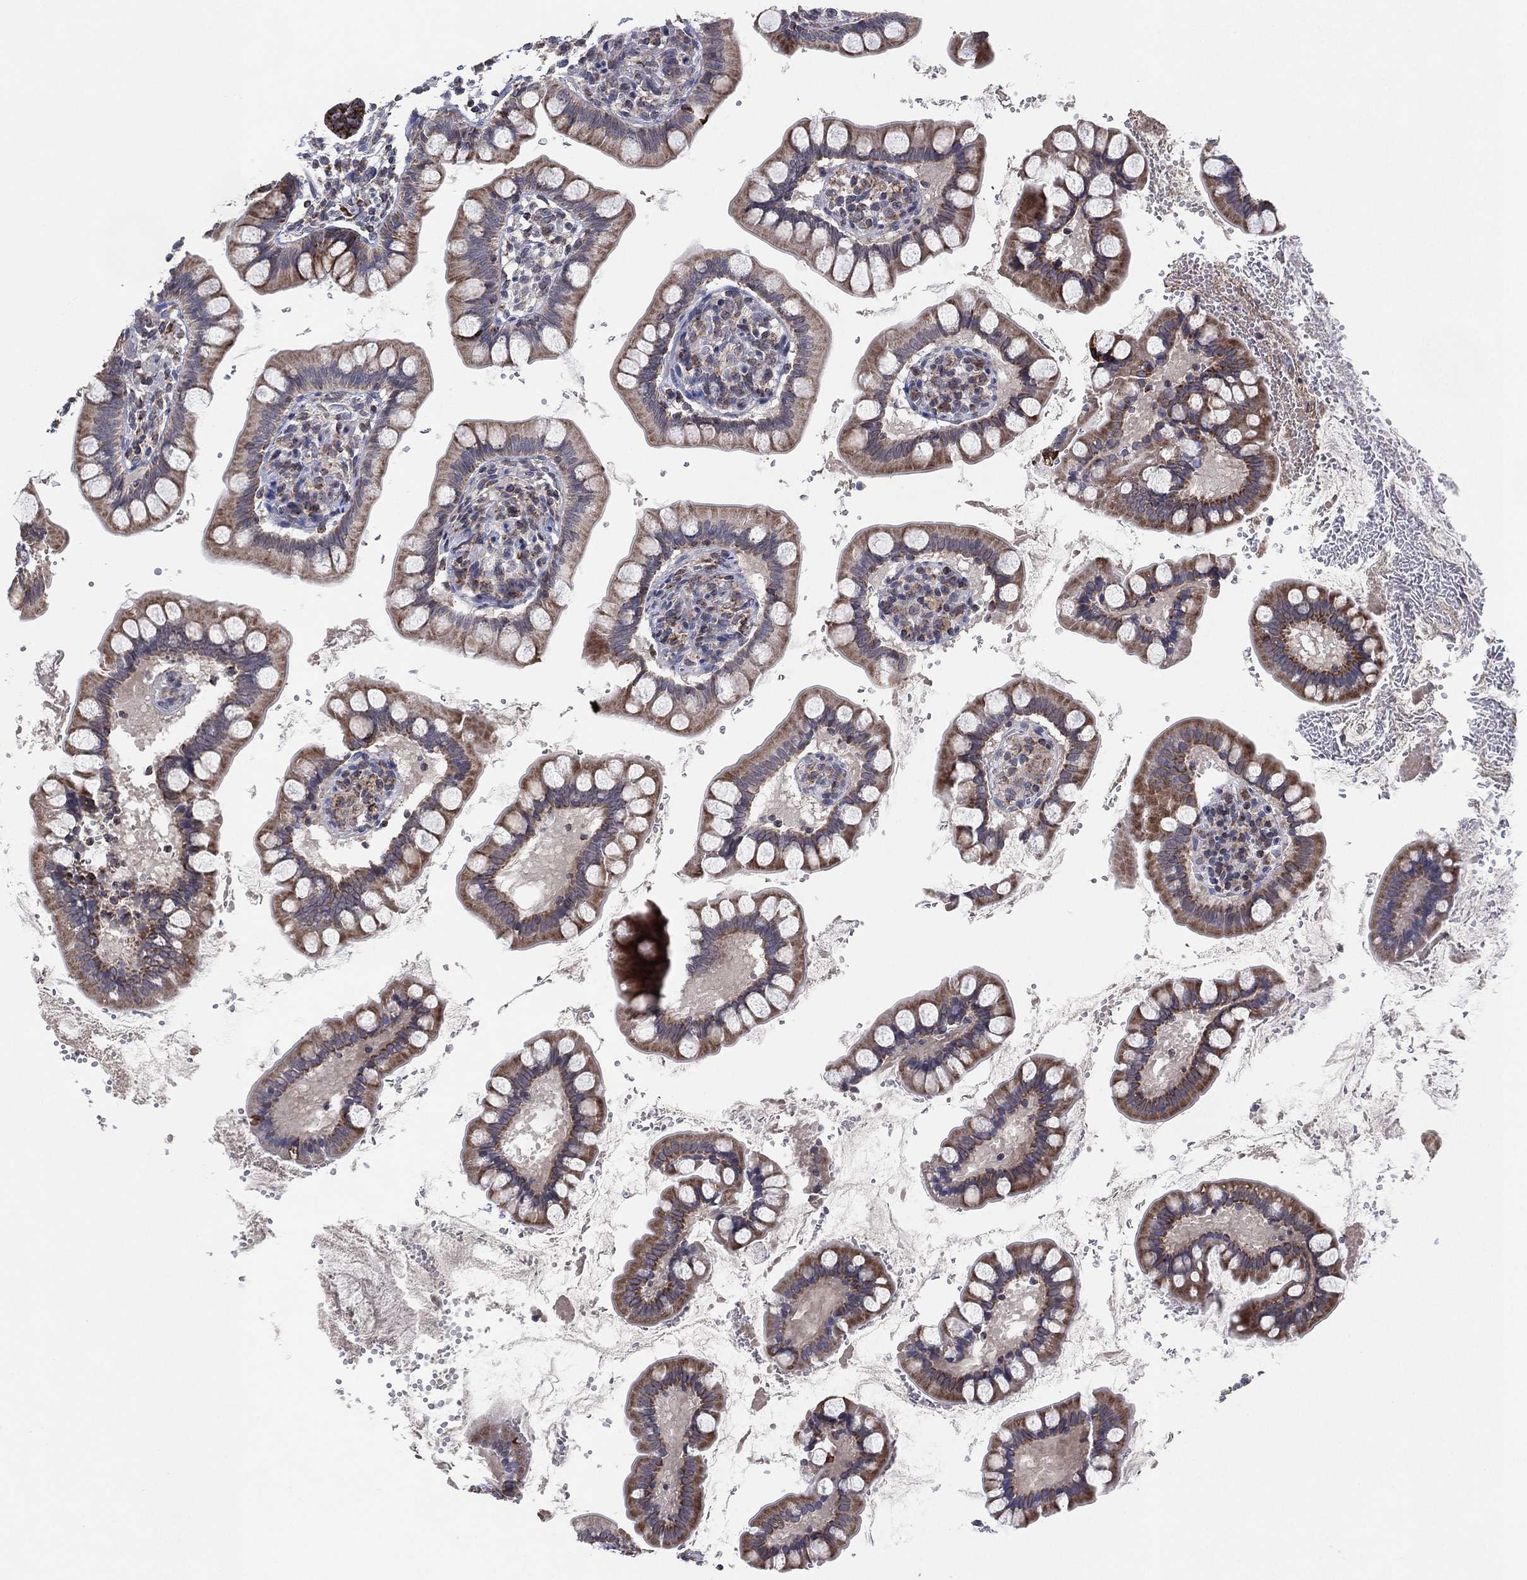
{"staining": {"intensity": "moderate", "quantity": ">75%", "location": "cytoplasmic/membranous"}, "tissue": "small intestine", "cell_type": "Glandular cells", "image_type": "normal", "snomed": [{"axis": "morphology", "description": "Normal tissue, NOS"}, {"axis": "topography", "description": "Small intestine"}], "caption": "This image shows immunohistochemistry (IHC) staining of normal human small intestine, with medium moderate cytoplasmic/membranous expression in approximately >75% of glandular cells.", "gene": "PSMG4", "patient": {"sex": "female", "age": 56}}